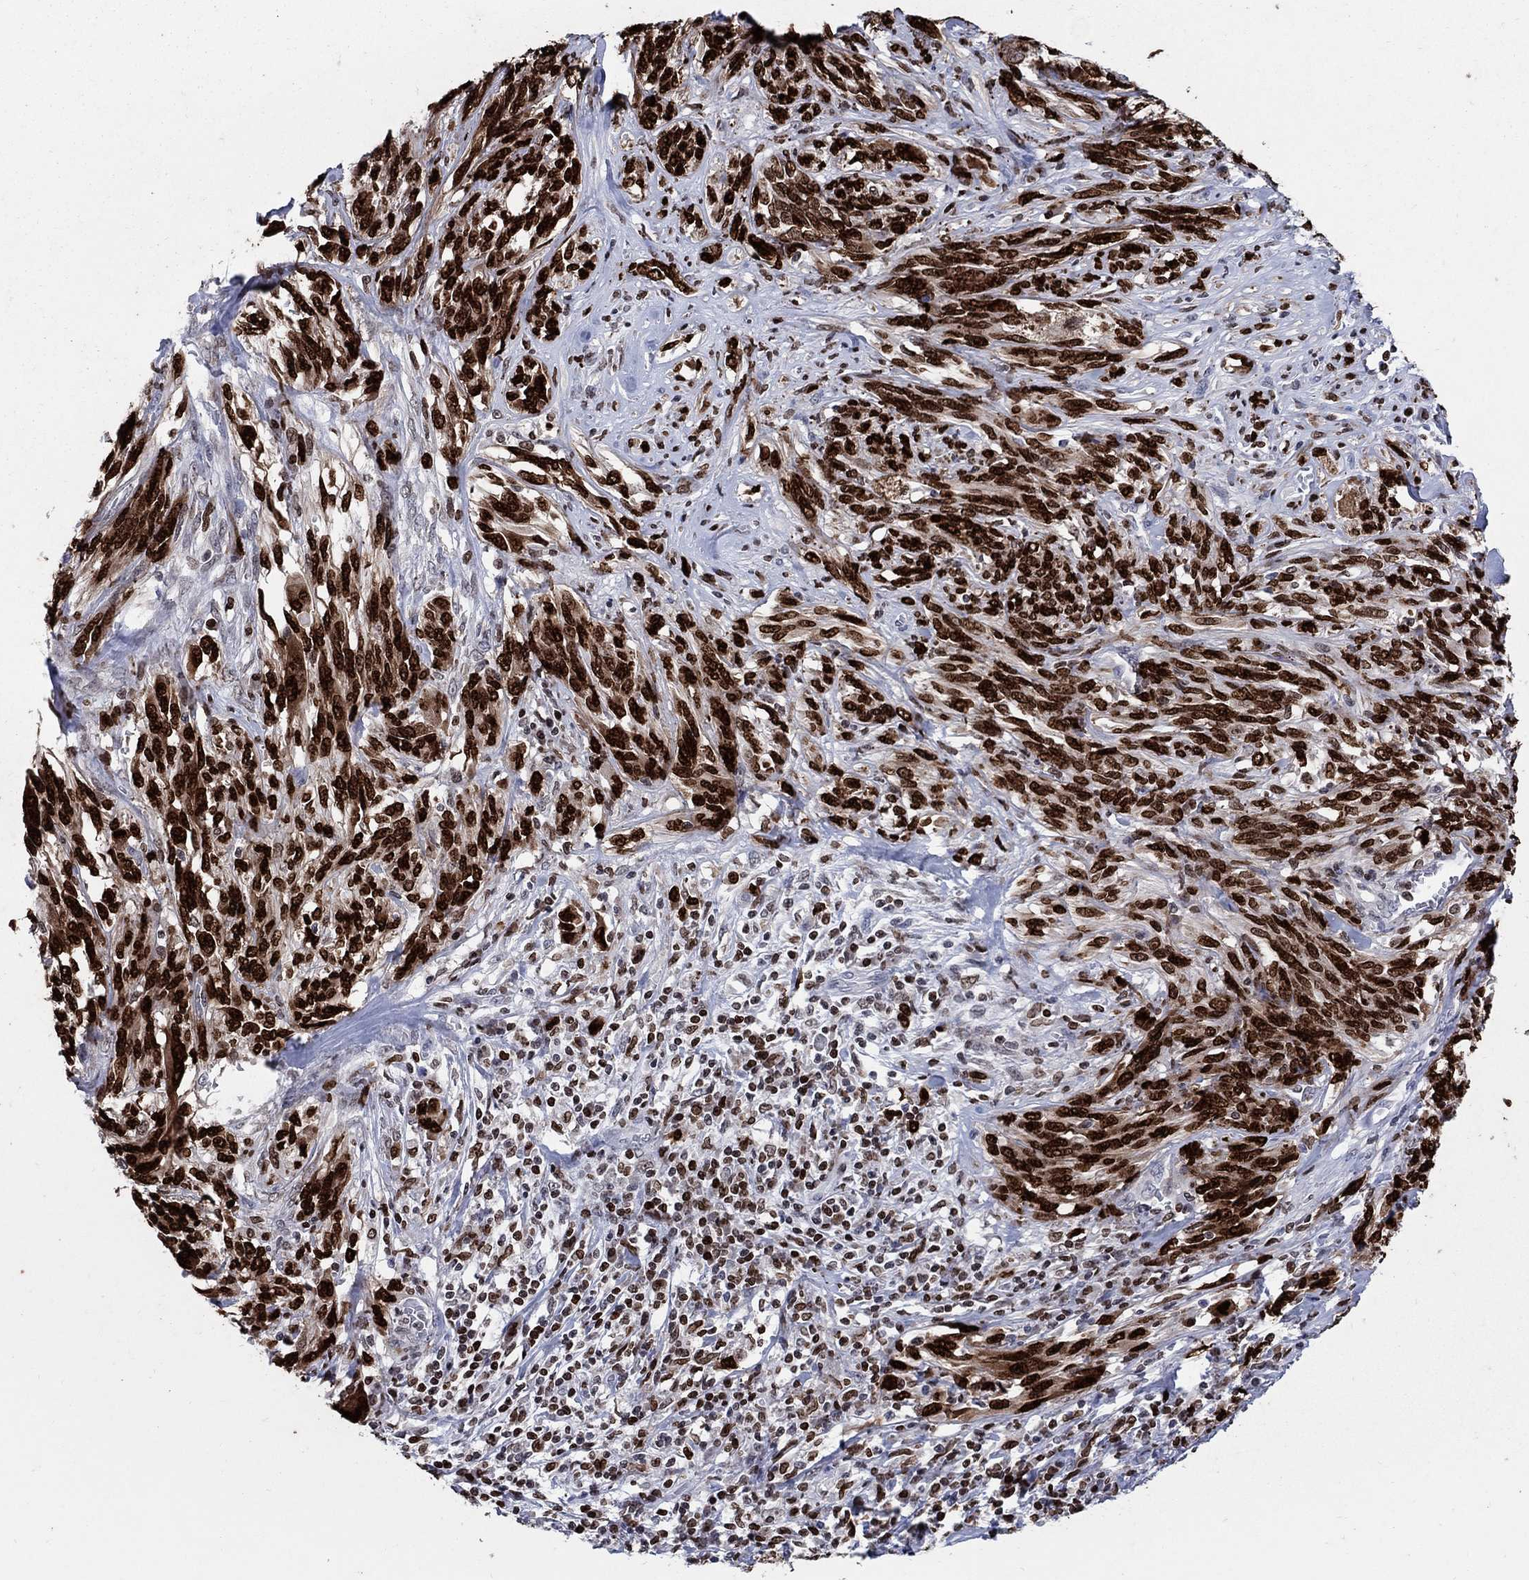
{"staining": {"intensity": "strong", "quantity": ">75%", "location": "nuclear"}, "tissue": "melanoma", "cell_type": "Tumor cells", "image_type": "cancer", "snomed": [{"axis": "morphology", "description": "Malignant melanoma, NOS"}, {"axis": "topography", "description": "Skin"}], "caption": "High-magnification brightfield microscopy of malignant melanoma stained with DAB (3,3'-diaminobenzidine) (brown) and counterstained with hematoxylin (blue). tumor cells exhibit strong nuclear expression is appreciated in approximately>75% of cells. The protein is shown in brown color, while the nuclei are stained blue.", "gene": "HMGA1", "patient": {"sex": "female", "age": 91}}